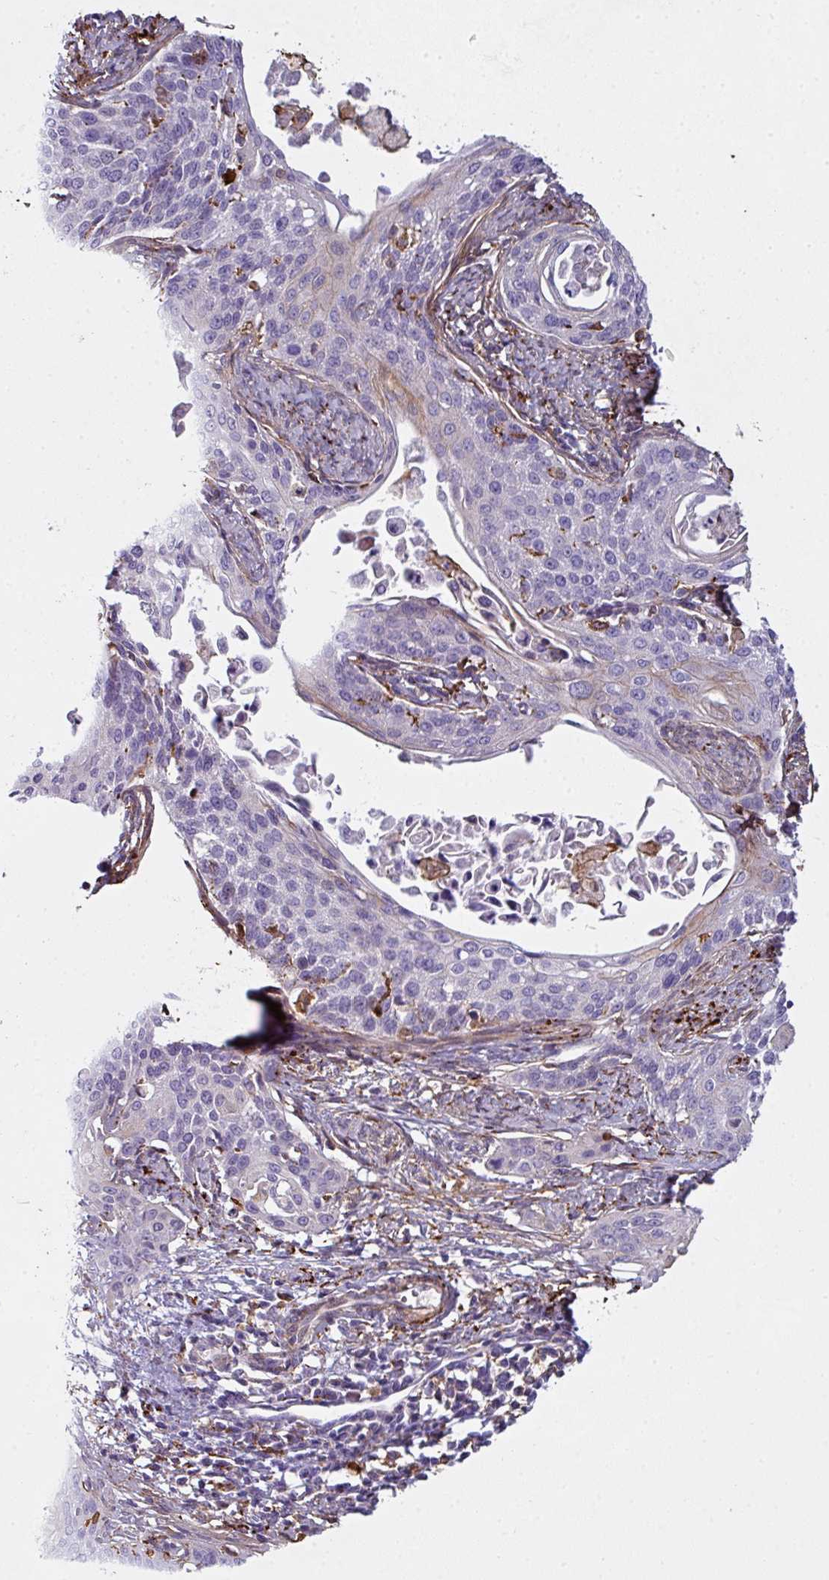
{"staining": {"intensity": "negative", "quantity": "none", "location": "none"}, "tissue": "cervical cancer", "cell_type": "Tumor cells", "image_type": "cancer", "snomed": [{"axis": "morphology", "description": "Squamous cell carcinoma, NOS"}, {"axis": "topography", "description": "Cervix"}], "caption": "Tumor cells are negative for brown protein staining in squamous cell carcinoma (cervical). (DAB IHC visualized using brightfield microscopy, high magnification).", "gene": "COL8A1", "patient": {"sex": "female", "age": 44}}